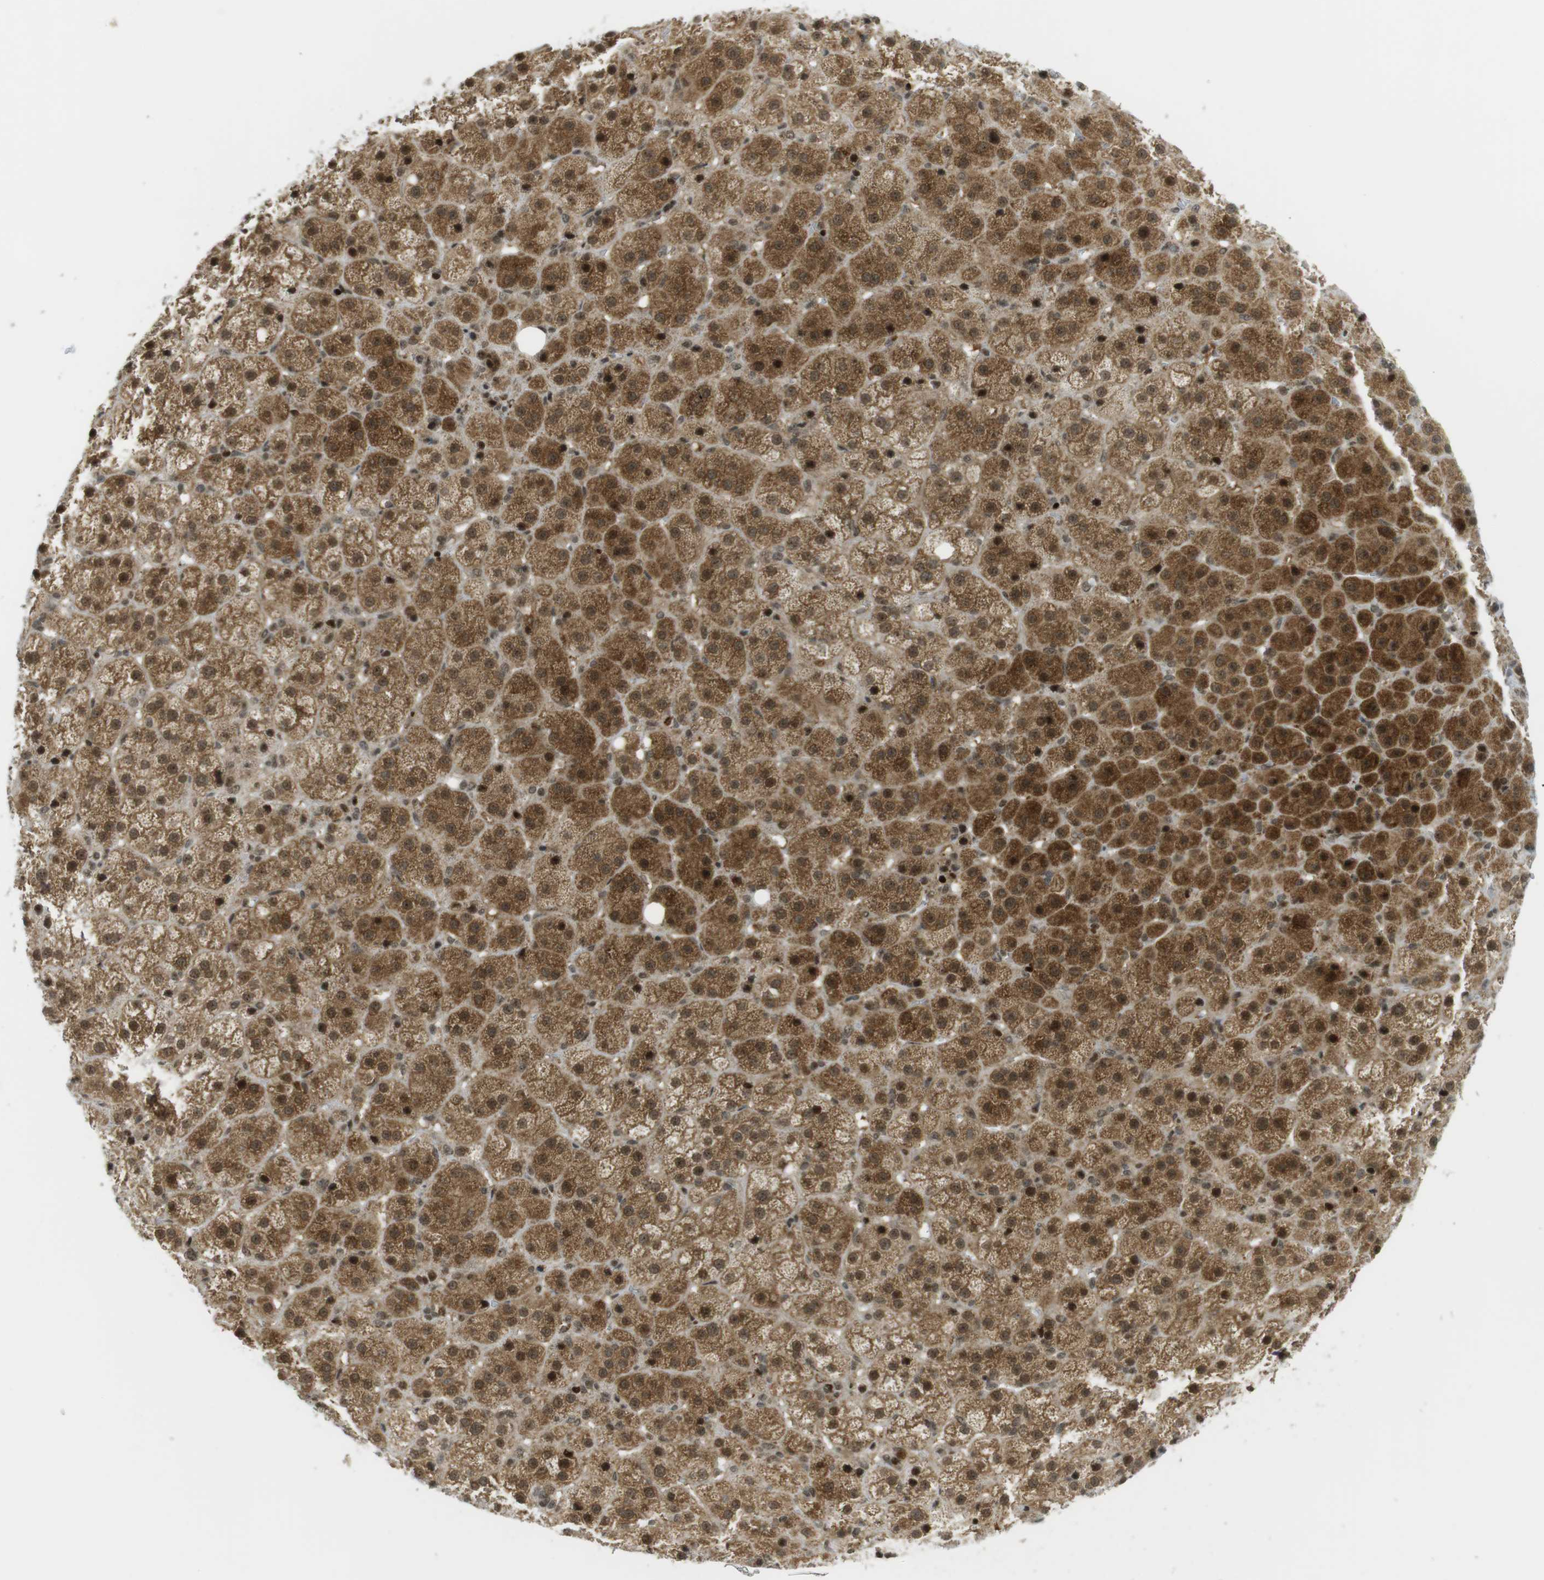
{"staining": {"intensity": "moderate", "quantity": ">75%", "location": "cytoplasmic/membranous,nuclear"}, "tissue": "adrenal gland", "cell_type": "Glandular cells", "image_type": "normal", "snomed": [{"axis": "morphology", "description": "Normal tissue, NOS"}, {"axis": "topography", "description": "Adrenal gland"}], "caption": "Brown immunohistochemical staining in normal human adrenal gland shows moderate cytoplasmic/membranous,nuclear positivity in about >75% of glandular cells.", "gene": "PPP1R13B", "patient": {"sex": "female", "age": 57}}